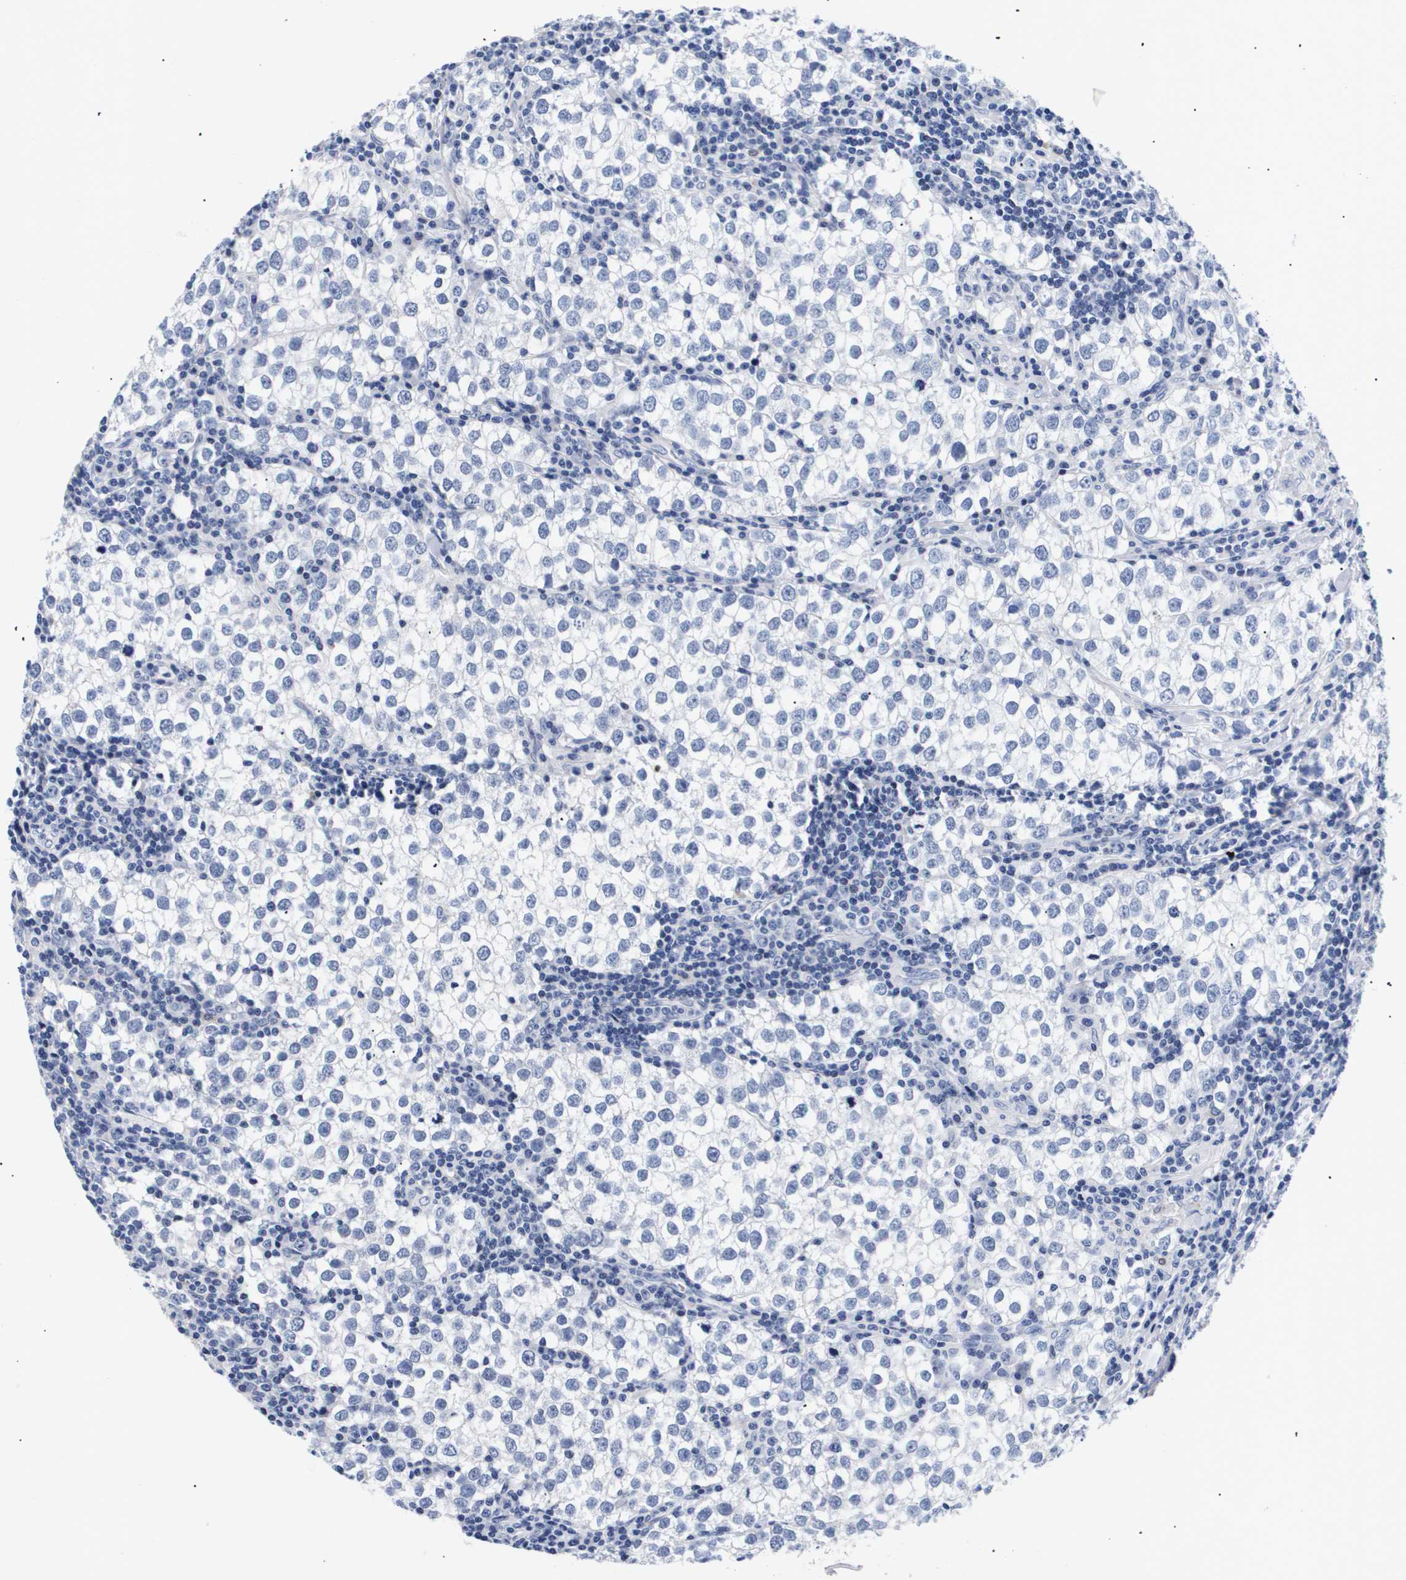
{"staining": {"intensity": "negative", "quantity": "none", "location": "none"}, "tissue": "testis cancer", "cell_type": "Tumor cells", "image_type": "cancer", "snomed": [{"axis": "morphology", "description": "Seminoma, NOS"}, {"axis": "morphology", "description": "Carcinoma, Embryonal, NOS"}, {"axis": "topography", "description": "Testis"}], "caption": "DAB immunohistochemical staining of seminoma (testis) reveals no significant staining in tumor cells. The staining was performed using DAB to visualize the protein expression in brown, while the nuclei were stained in blue with hematoxylin (Magnification: 20x).", "gene": "SHD", "patient": {"sex": "male", "age": 36}}